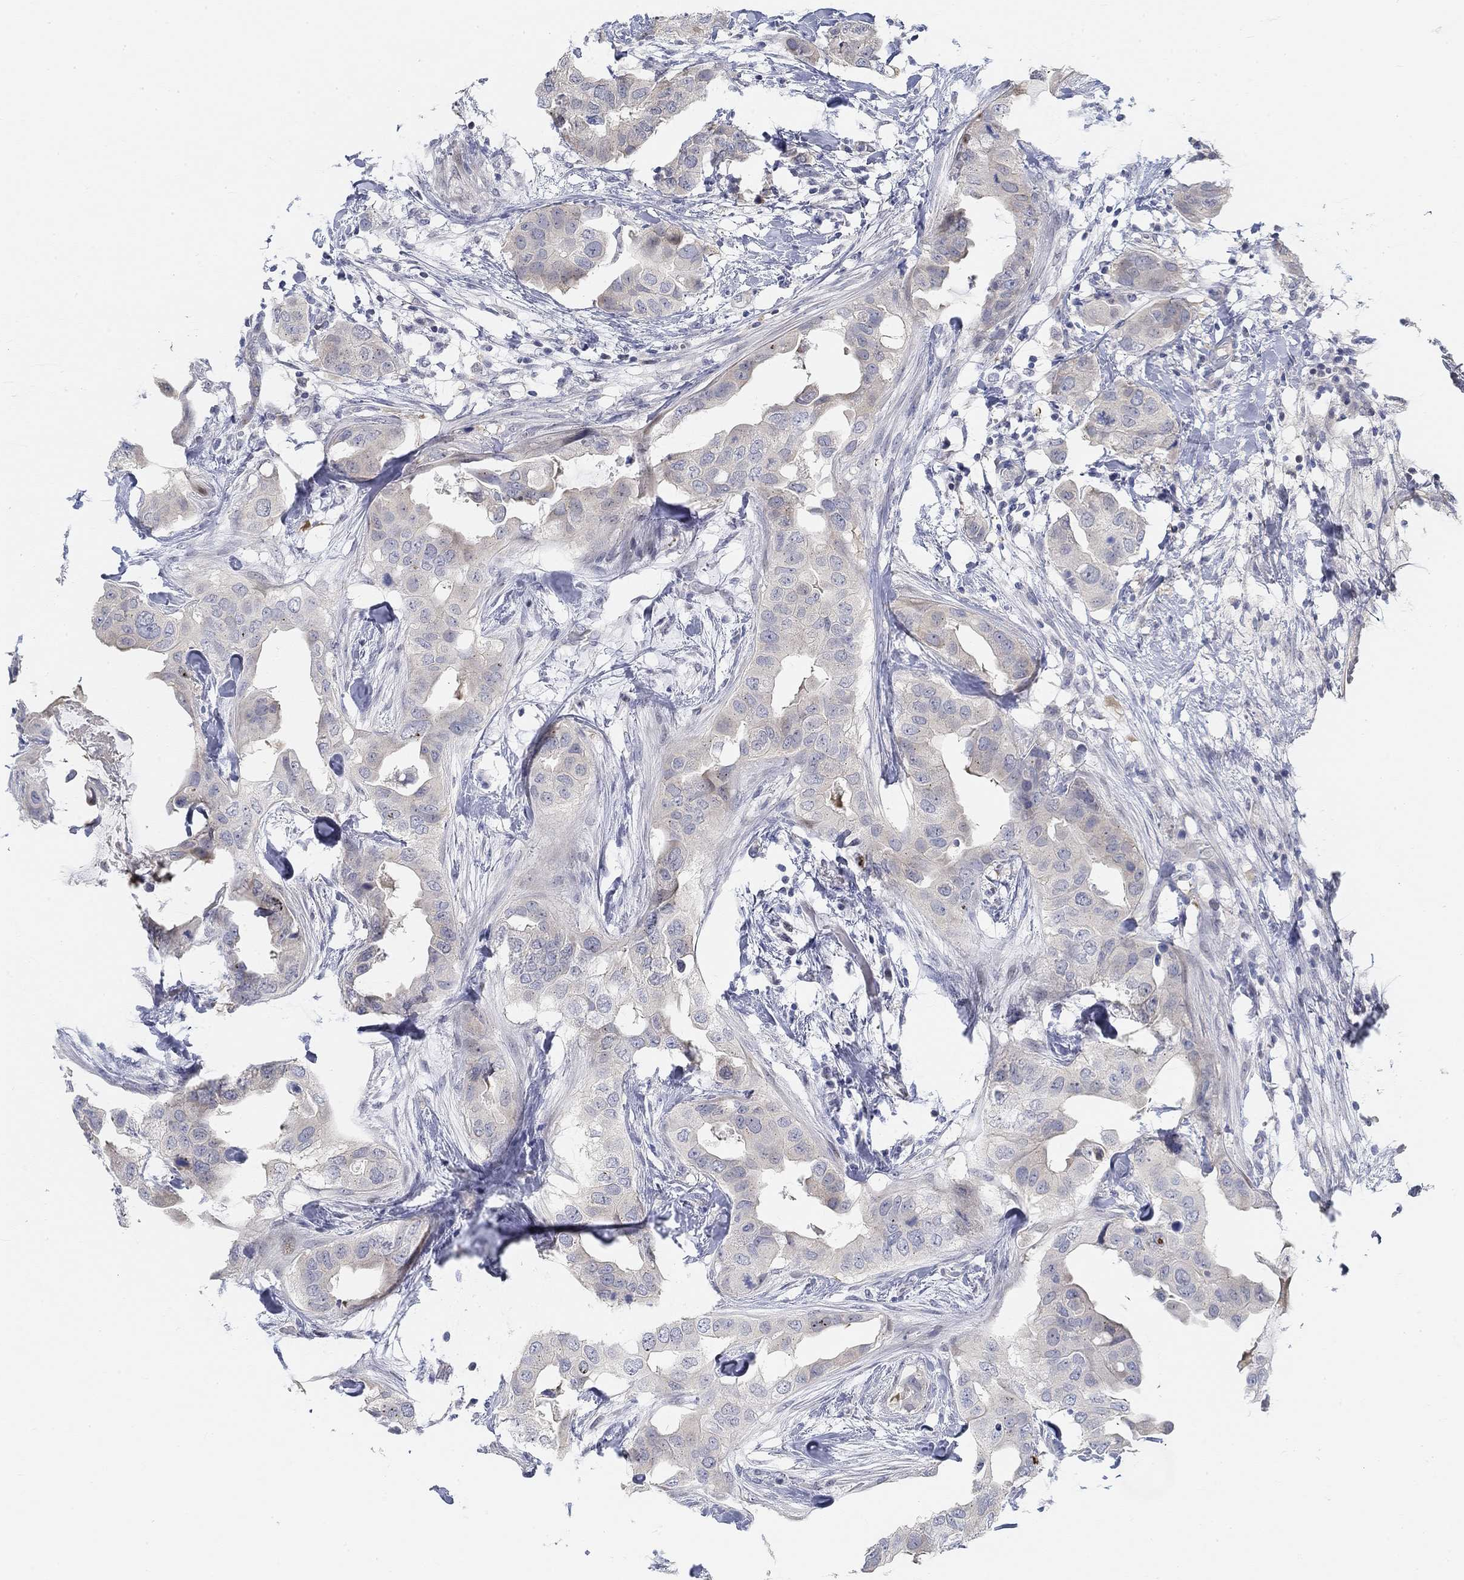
{"staining": {"intensity": "negative", "quantity": "none", "location": "none"}, "tissue": "breast cancer", "cell_type": "Tumor cells", "image_type": "cancer", "snomed": [{"axis": "morphology", "description": "Normal tissue, NOS"}, {"axis": "morphology", "description": "Duct carcinoma"}, {"axis": "topography", "description": "Breast"}], "caption": "DAB (3,3'-diaminobenzidine) immunohistochemical staining of breast cancer displays no significant staining in tumor cells.", "gene": "SNTG2", "patient": {"sex": "female", "age": 40}}